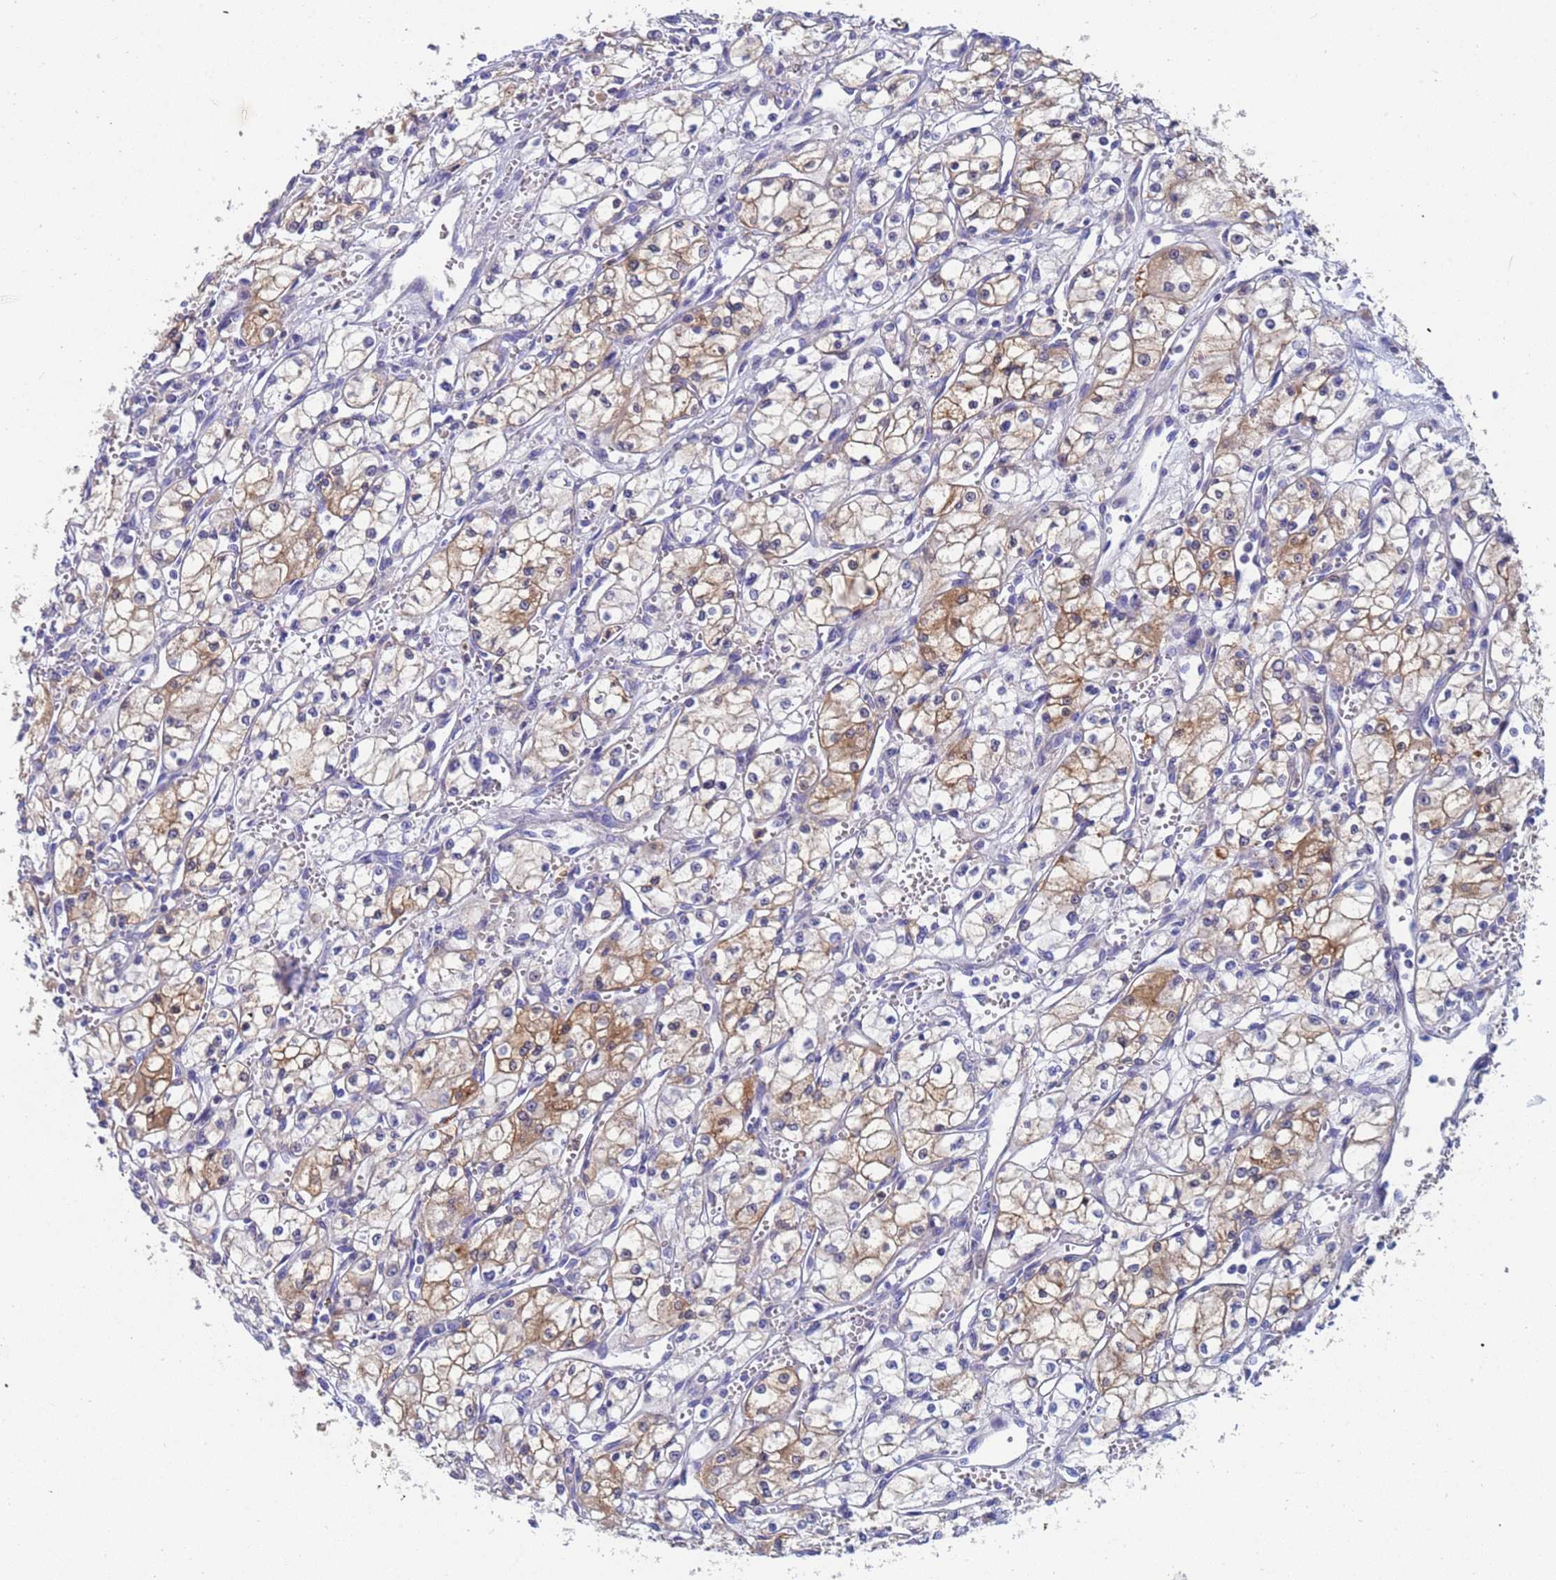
{"staining": {"intensity": "moderate", "quantity": "<25%", "location": "cytoplasmic/membranous"}, "tissue": "renal cancer", "cell_type": "Tumor cells", "image_type": "cancer", "snomed": [{"axis": "morphology", "description": "Adenocarcinoma, NOS"}, {"axis": "topography", "description": "Kidney"}], "caption": "Protein staining of adenocarcinoma (renal) tissue shows moderate cytoplasmic/membranous staining in approximately <25% of tumor cells. Using DAB (brown) and hematoxylin (blue) stains, captured at high magnification using brightfield microscopy.", "gene": "TTLL11", "patient": {"sex": "male", "age": 59}}